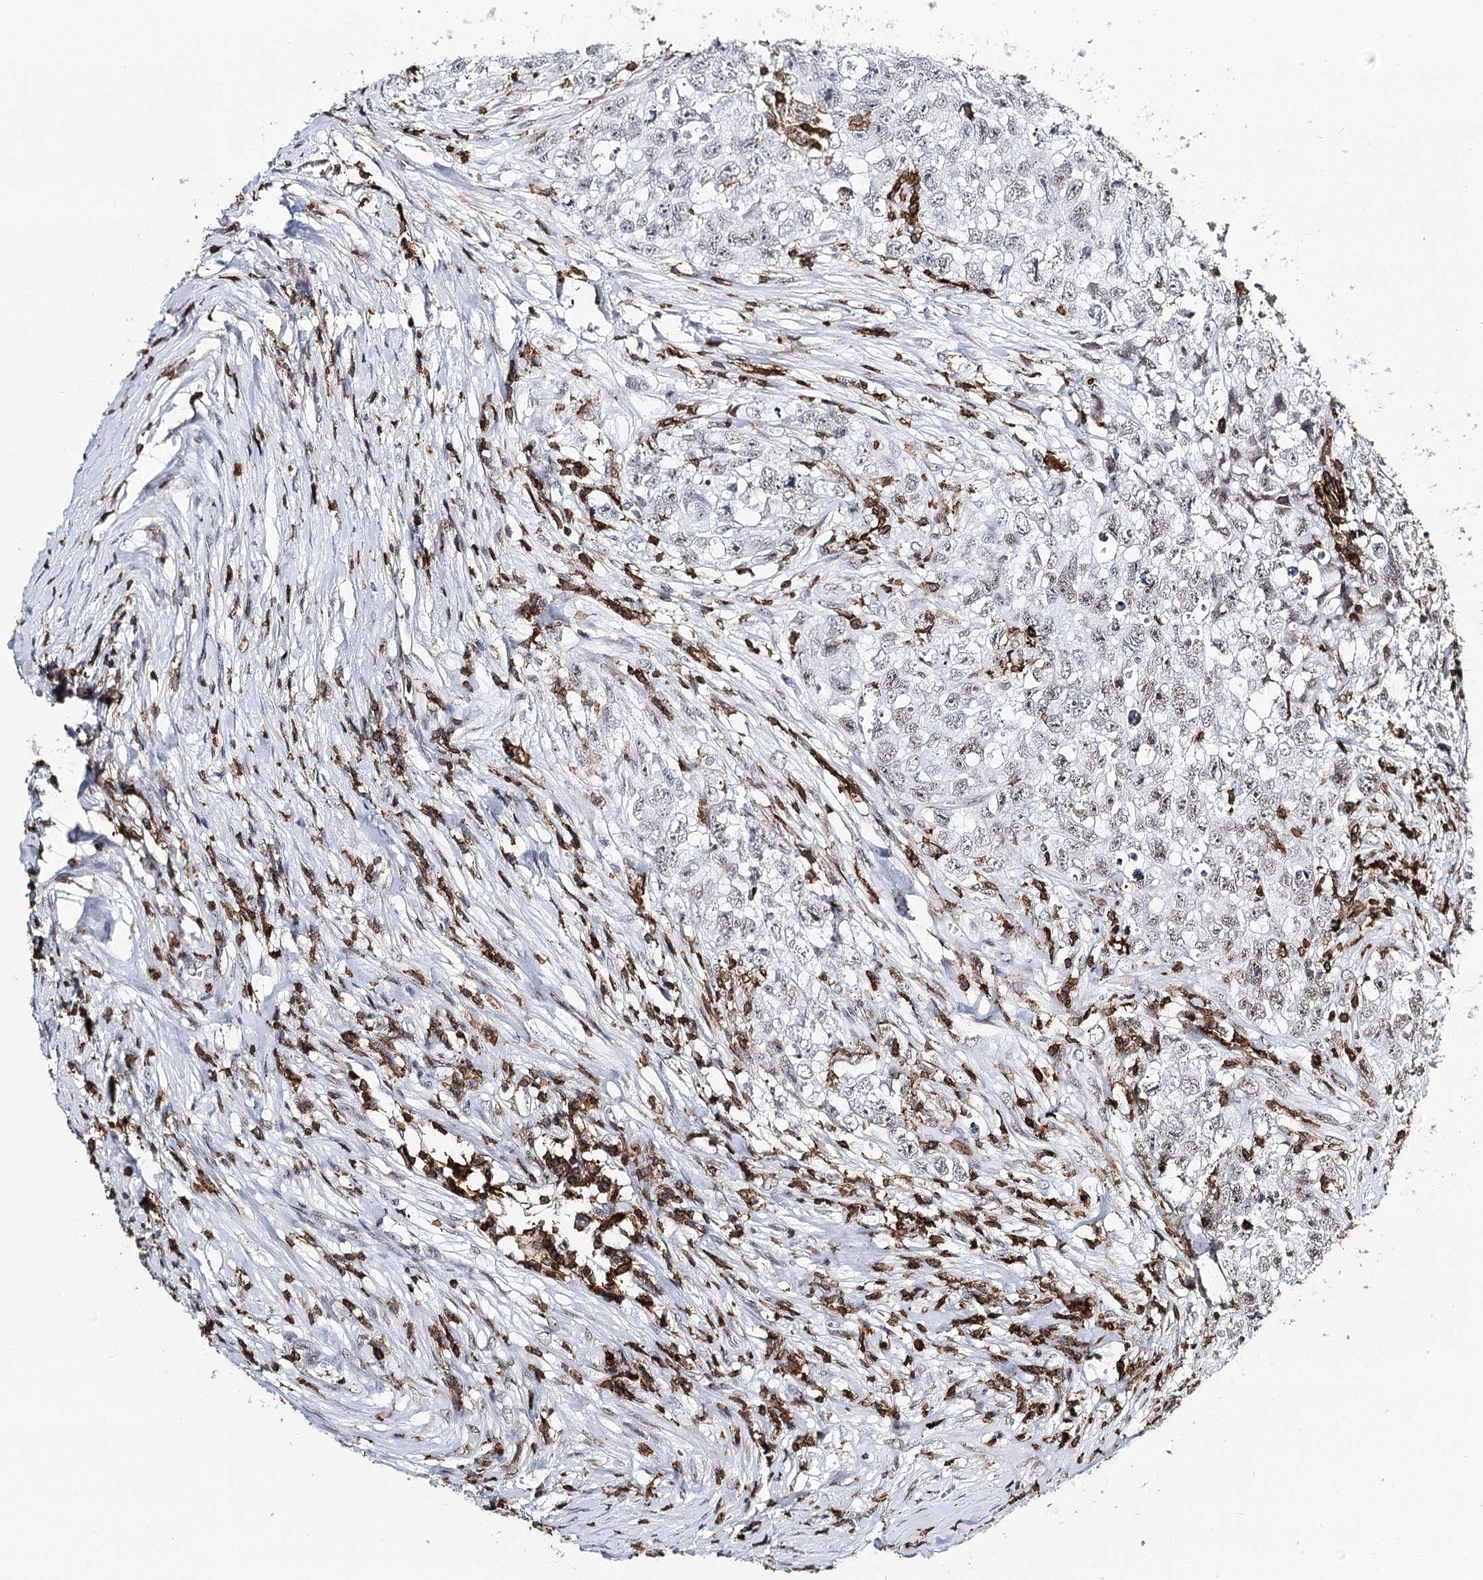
{"staining": {"intensity": "negative", "quantity": "none", "location": "none"}, "tissue": "testis cancer", "cell_type": "Tumor cells", "image_type": "cancer", "snomed": [{"axis": "morphology", "description": "Seminoma, NOS"}, {"axis": "morphology", "description": "Carcinoma, Embryonal, NOS"}, {"axis": "topography", "description": "Testis"}], "caption": "Immunohistochemistry image of neoplastic tissue: seminoma (testis) stained with DAB (3,3'-diaminobenzidine) demonstrates no significant protein expression in tumor cells.", "gene": "BARD1", "patient": {"sex": "male", "age": 43}}